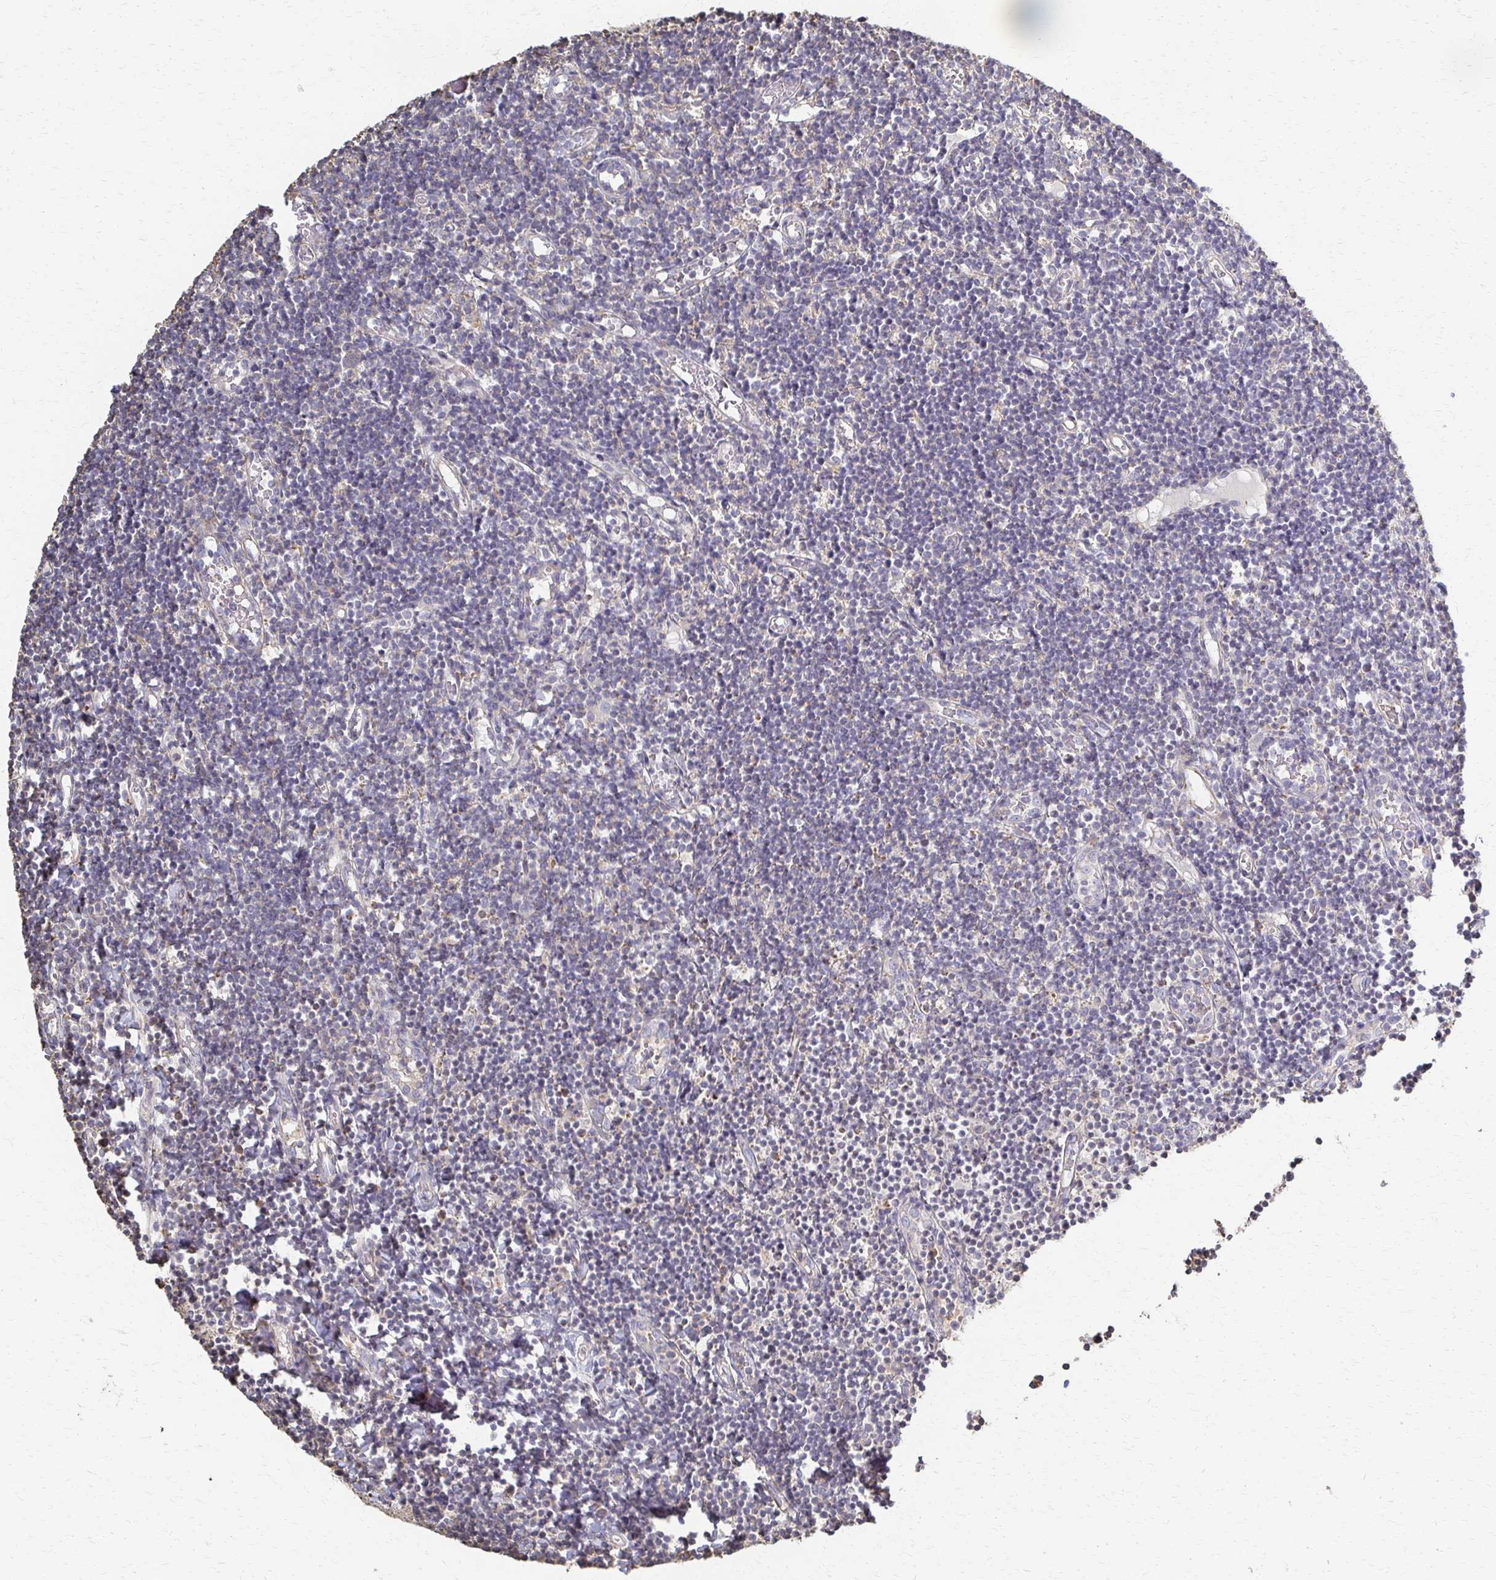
{"staining": {"intensity": "negative", "quantity": "none", "location": "none"}, "tissue": "tonsil", "cell_type": "Germinal center cells", "image_type": "normal", "snomed": [{"axis": "morphology", "description": "Normal tissue, NOS"}, {"axis": "topography", "description": "Tonsil"}], "caption": "This is an immunohistochemistry histopathology image of normal human tonsil. There is no positivity in germinal center cells.", "gene": "C1QTNF7", "patient": {"sex": "female", "age": 10}}